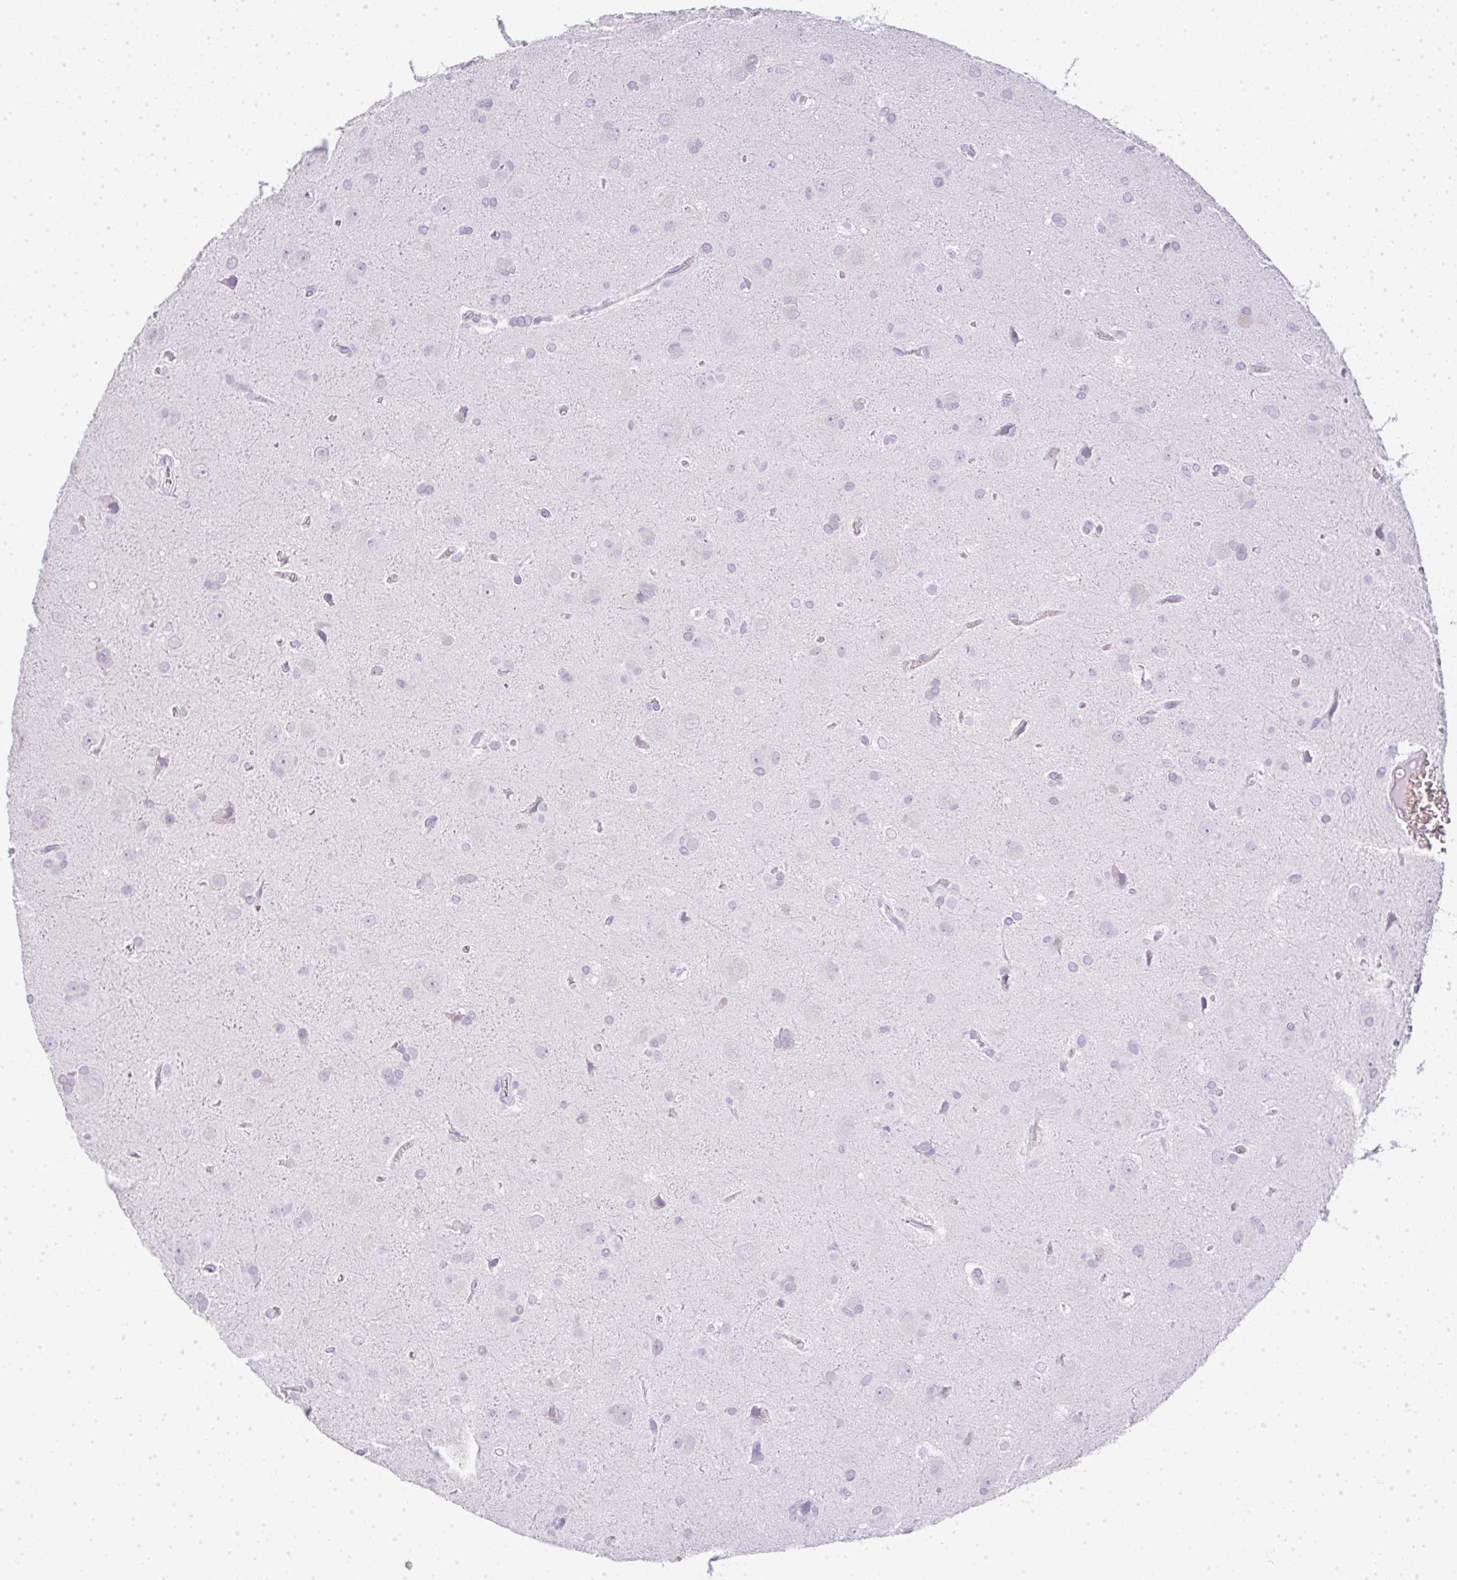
{"staining": {"intensity": "negative", "quantity": "none", "location": "none"}, "tissue": "glioma", "cell_type": "Tumor cells", "image_type": "cancer", "snomed": [{"axis": "morphology", "description": "Glioma, malignant, Low grade"}, {"axis": "topography", "description": "Brain"}], "caption": "Immunohistochemistry (IHC) histopathology image of neoplastic tissue: human malignant glioma (low-grade) stained with DAB shows no significant protein expression in tumor cells.", "gene": "LPAR4", "patient": {"sex": "male", "age": 58}}